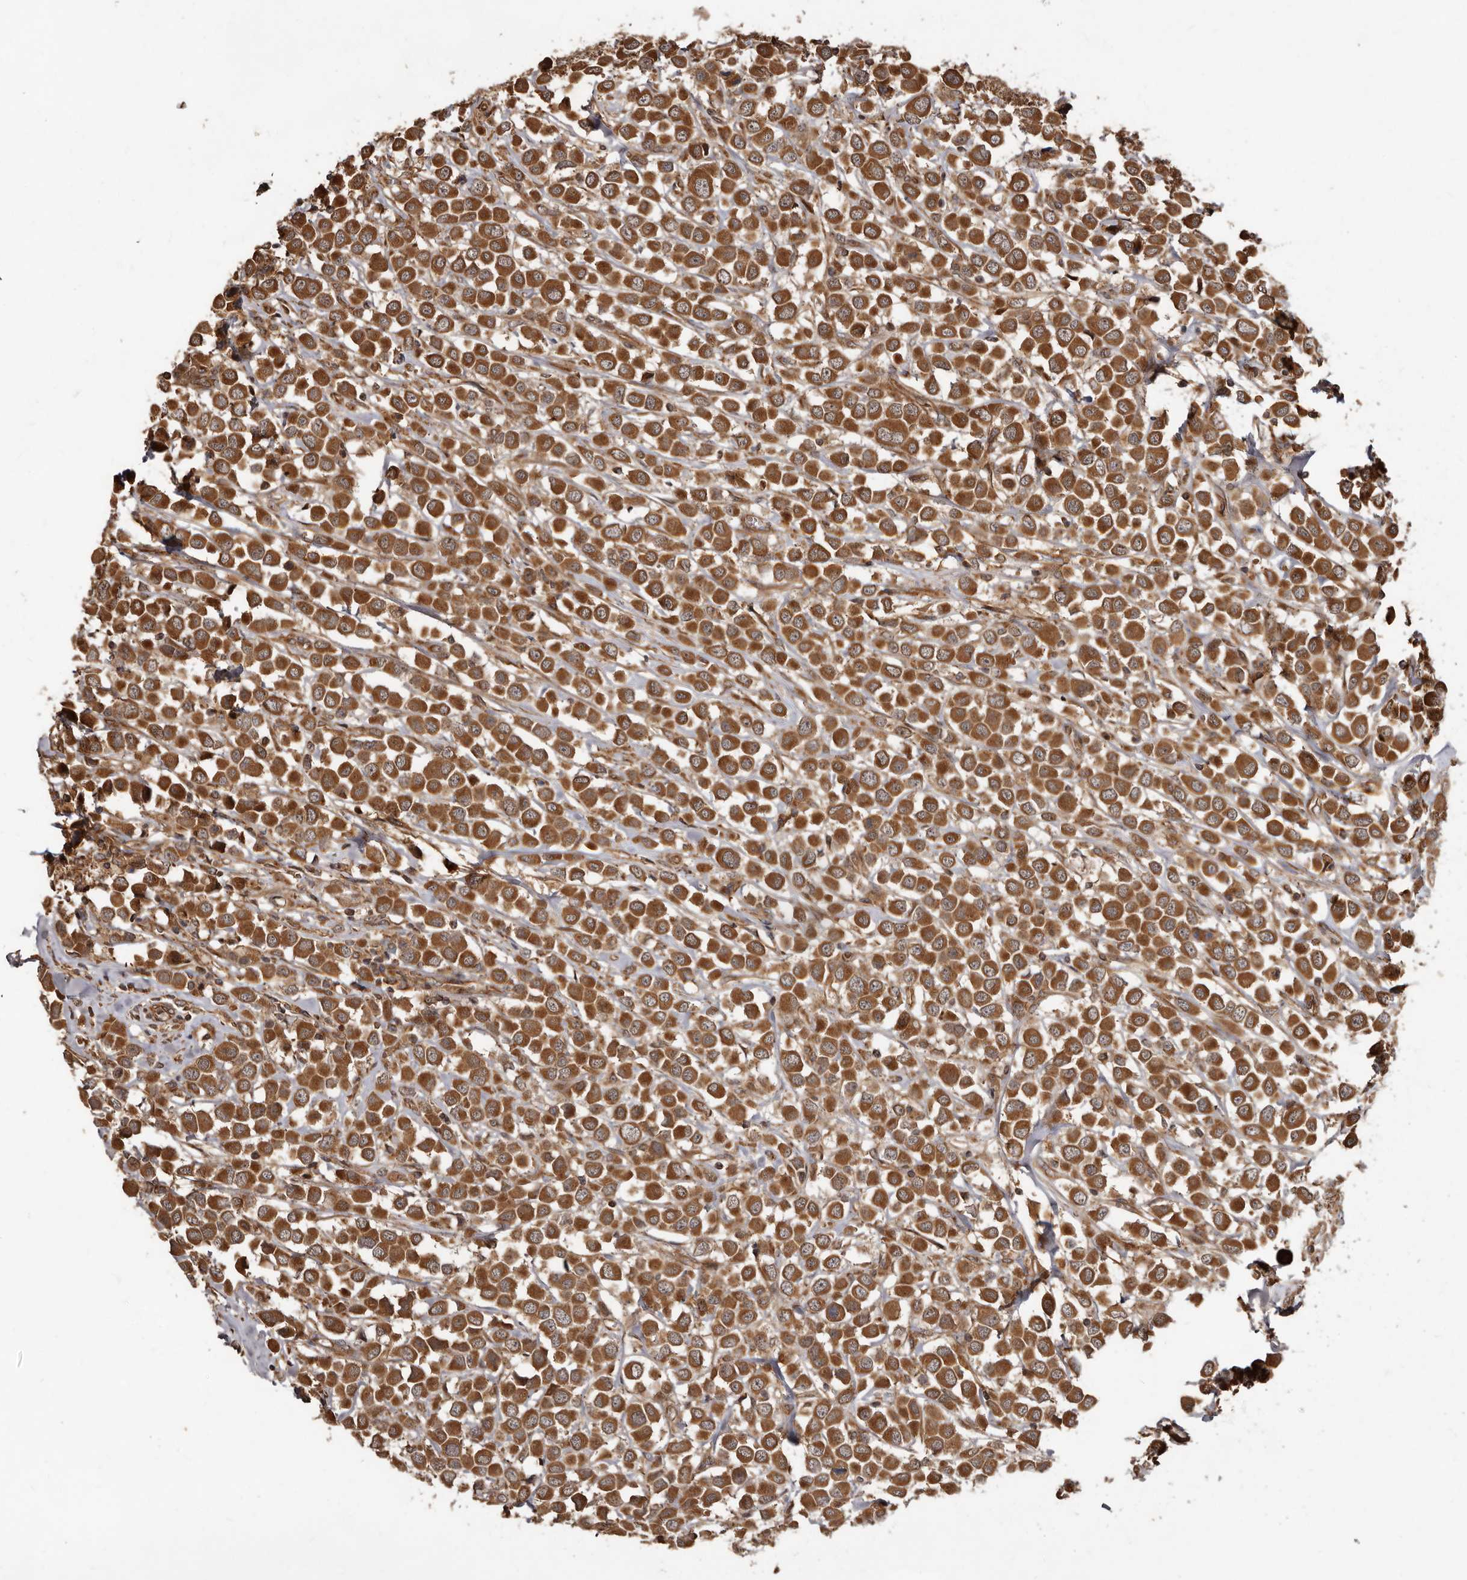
{"staining": {"intensity": "moderate", "quantity": ">75%", "location": "cytoplasmic/membranous"}, "tissue": "breast cancer", "cell_type": "Tumor cells", "image_type": "cancer", "snomed": [{"axis": "morphology", "description": "Duct carcinoma"}, {"axis": "topography", "description": "Breast"}], "caption": "Moderate cytoplasmic/membranous positivity for a protein is present in approximately >75% of tumor cells of breast cancer using immunohistochemistry.", "gene": "STK36", "patient": {"sex": "female", "age": 61}}